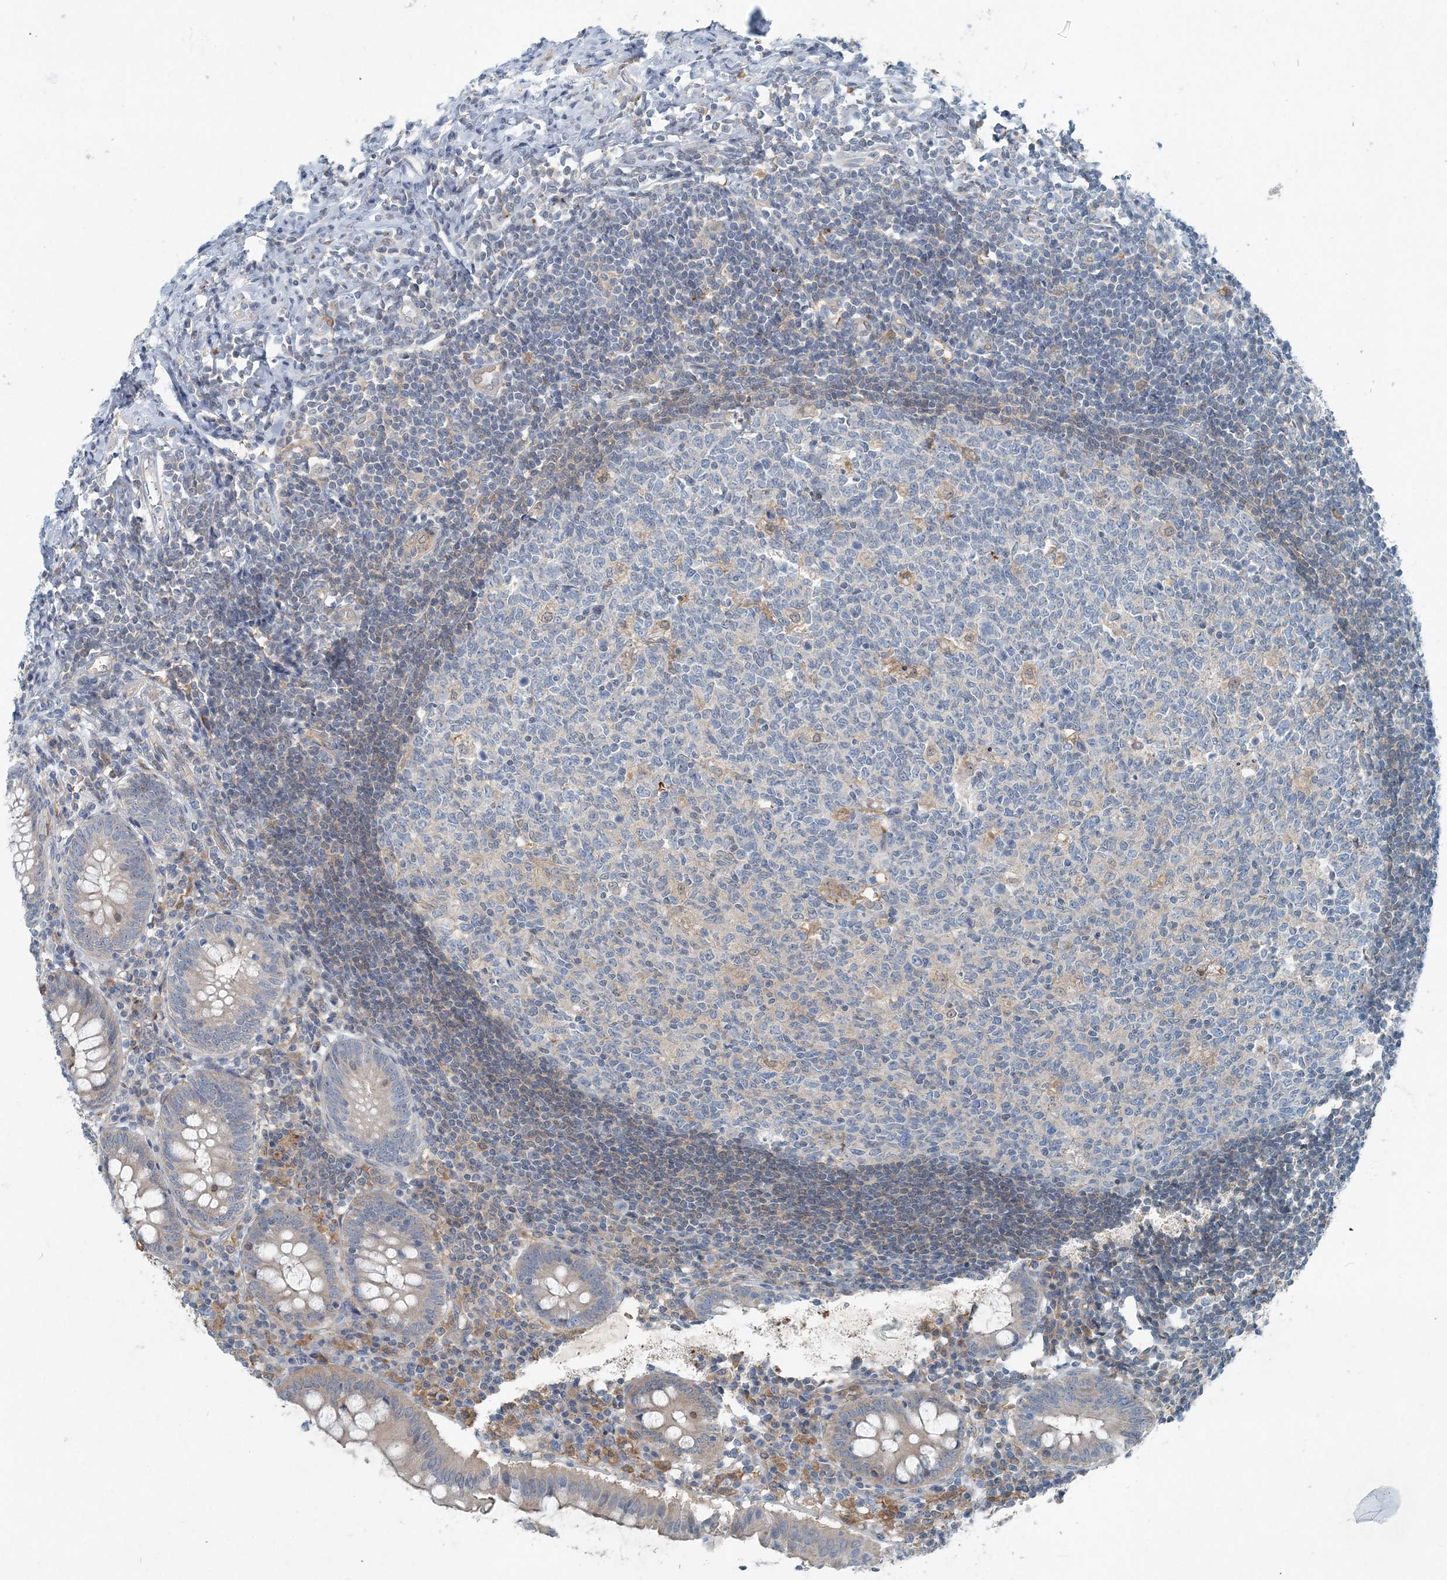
{"staining": {"intensity": "weak", "quantity": "<25%", "location": "cytoplasmic/membranous"}, "tissue": "appendix", "cell_type": "Glandular cells", "image_type": "normal", "snomed": [{"axis": "morphology", "description": "Normal tissue, NOS"}, {"axis": "topography", "description": "Appendix"}], "caption": "High power microscopy micrograph of an IHC micrograph of unremarkable appendix, revealing no significant expression in glandular cells. (Brightfield microscopy of DAB (3,3'-diaminobenzidine) immunohistochemistry at high magnification).", "gene": "ARMH1", "patient": {"sex": "female", "age": 54}}